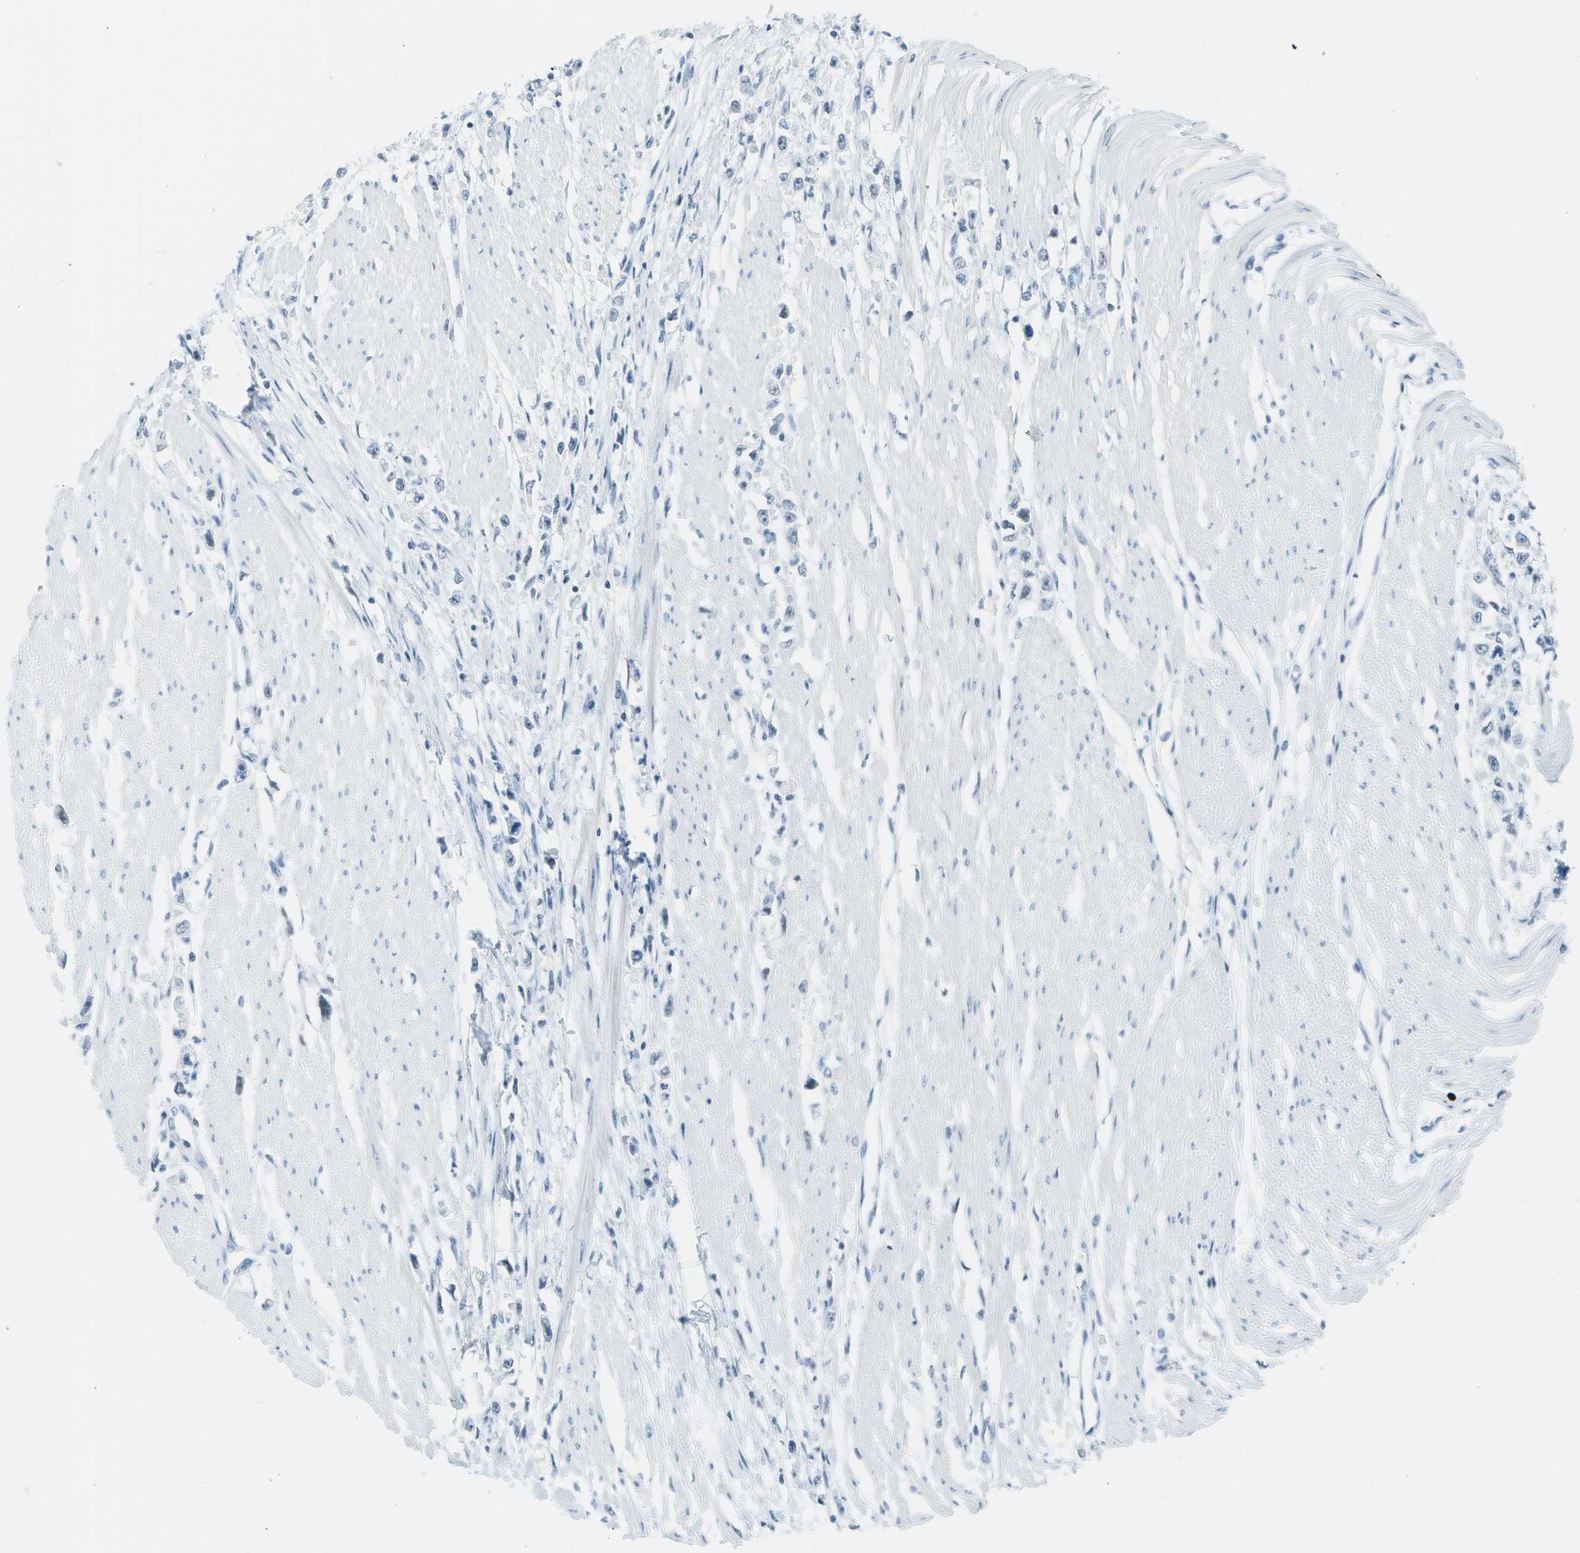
{"staining": {"intensity": "negative", "quantity": "none", "location": "none"}, "tissue": "stomach cancer", "cell_type": "Tumor cells", "image_type": "cancer", "snomed": [{"axis": "morphology", "description": "Adenocarcinoma, NOS"}, {"axis": "topography", "description": "Stomach"}], "caption": "Micrograph shows no significant protein staining in tumor cells of stomach cancer (adenocarcinoma).", "gene": "NEK11", "patient": {"sex": "female", "age": 59}}